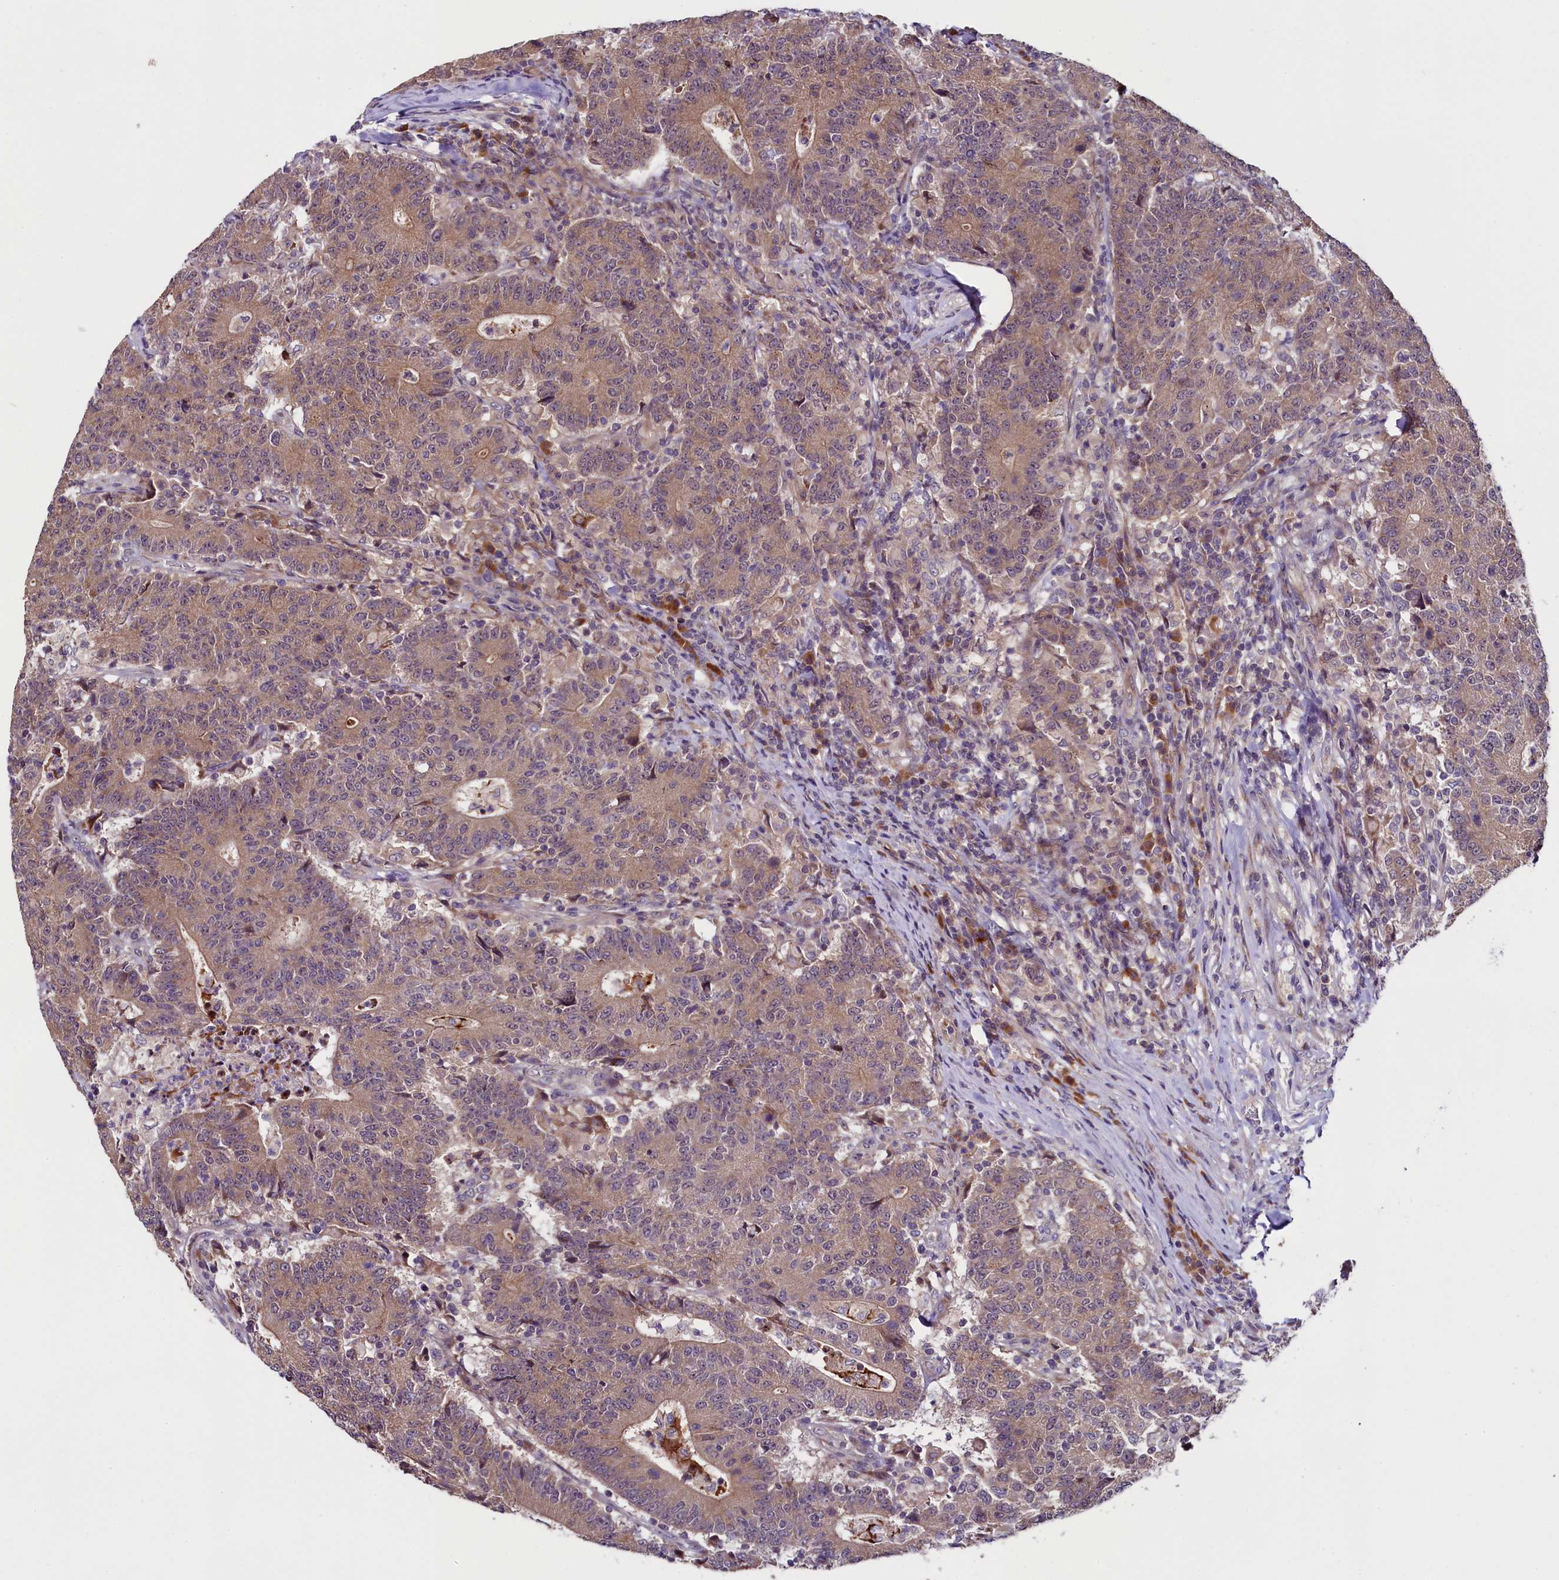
{"staining": {"intensity": "weak", "quantity": ">75%", "location": "cytoplasmic/membranous"}, "tissue": "colorectal cancer", "cell_type": "Tumor cells", "image_type": "cancer", "snomed": [{"axis": "morphology", "description": "Adenocarcinoma, NOS"}, {"axis": "topography", "description": "Colon"}], "caption": "This is an image of IHC staining of colorectal adenocarcinoma, which shows weak staining in the cytoplasmic/membranous of tumor cells.", "gene": "RPUSD2", "patient": {"sex": "female", "age": 75}}